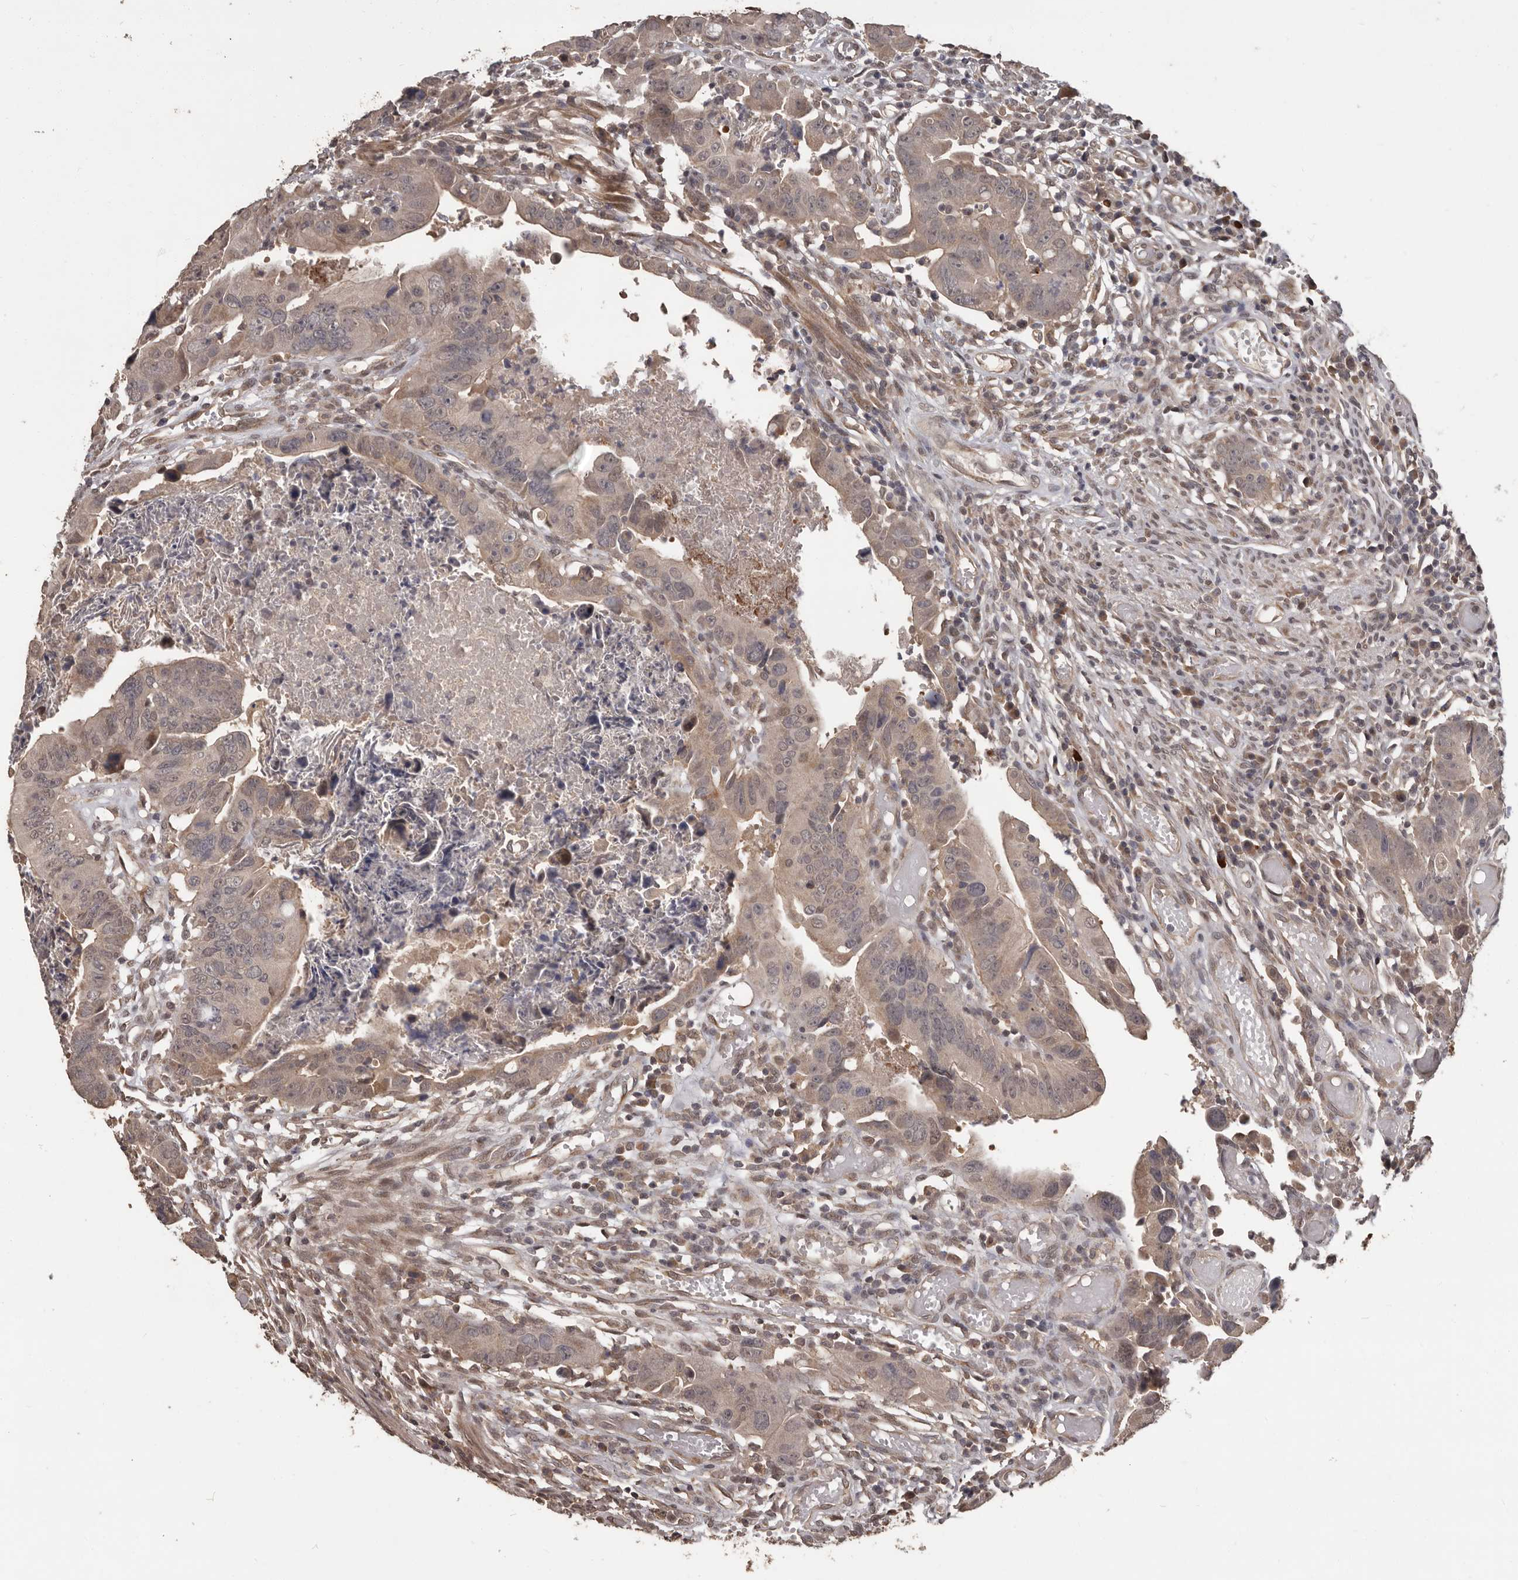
{"staining": {"intensity": "weak", "quantity": ">75%", "location": "cytoplasmic/membranous"}, "tissue": "colorectal cancer", "cell_type": "Tumor cells", "image_type": "cancer", "snomed": [{"axis": "morphology", "description": "Adenocarcinoma, NOS"}, {"axis": "topography", "description": "Rectum"}], "caption": "Protein positivity by IHC displays weak cytoplasmic/membranous staining in about >75% of tumor cells in colorectal adenocarcinoma. The protein is shown in brown color, while the nuclei are stained blue.", "gene": "ZFP14", "patient": {"sex": "female", "age": 65}}